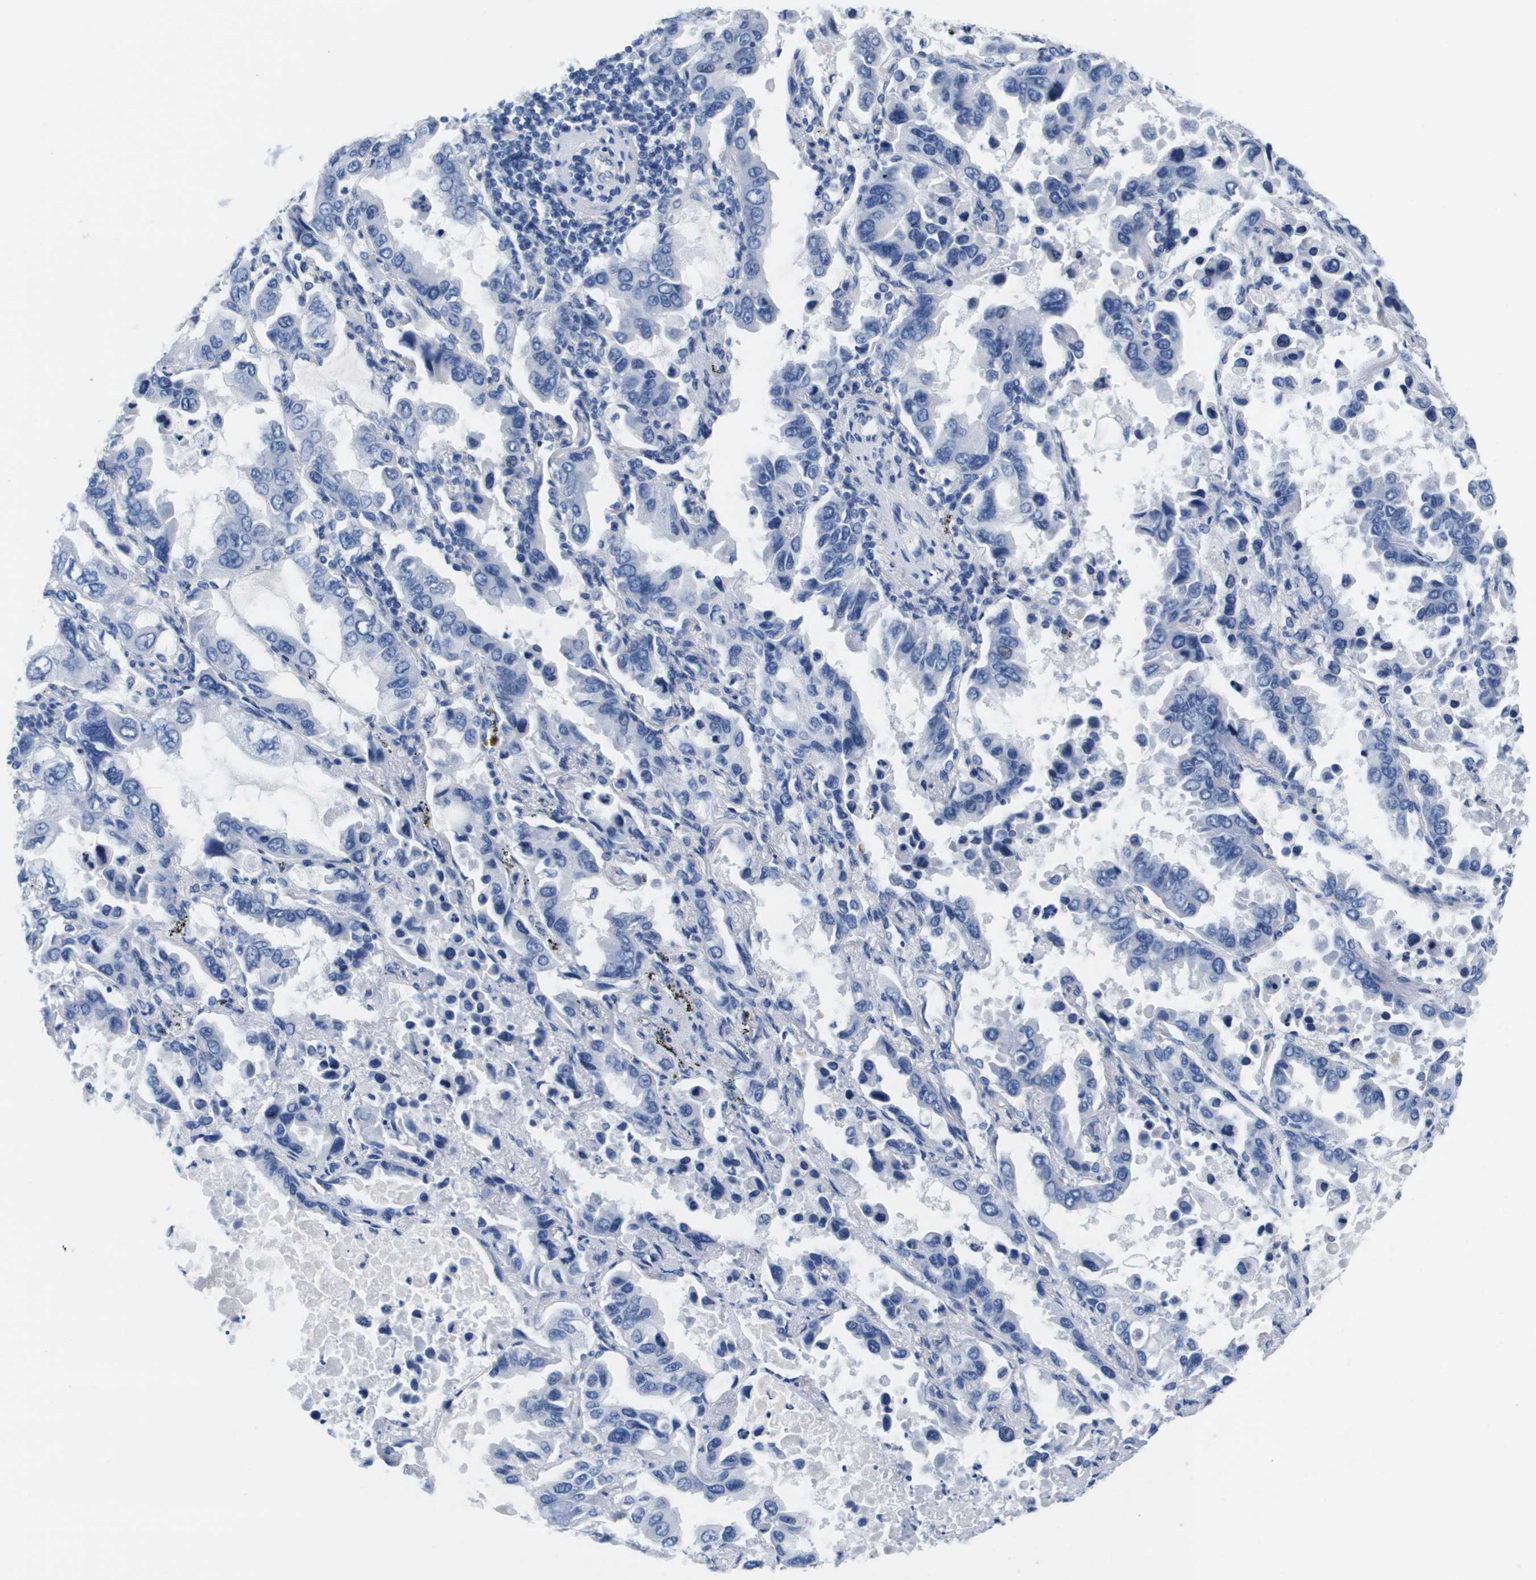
{"staining": {"intensity": "negative", "quantity": "none", "location": "none"}, "tissue": "lung cancer", "cell_type": "Tumor cells", "image_type": "cancer", "snomed": [{"axis": "morphology", "description": "Adenocarcinoma, NOS"}, {"axis": "topography", "description": "Lung"}], "caption": "Lung cancer (adenocarcinoma) stained for a protein using immunohistochemistry (IHC) displays no expression tumor cells.", "gene": "APOA1", "patient": {"sex": "male", "age": 64}}